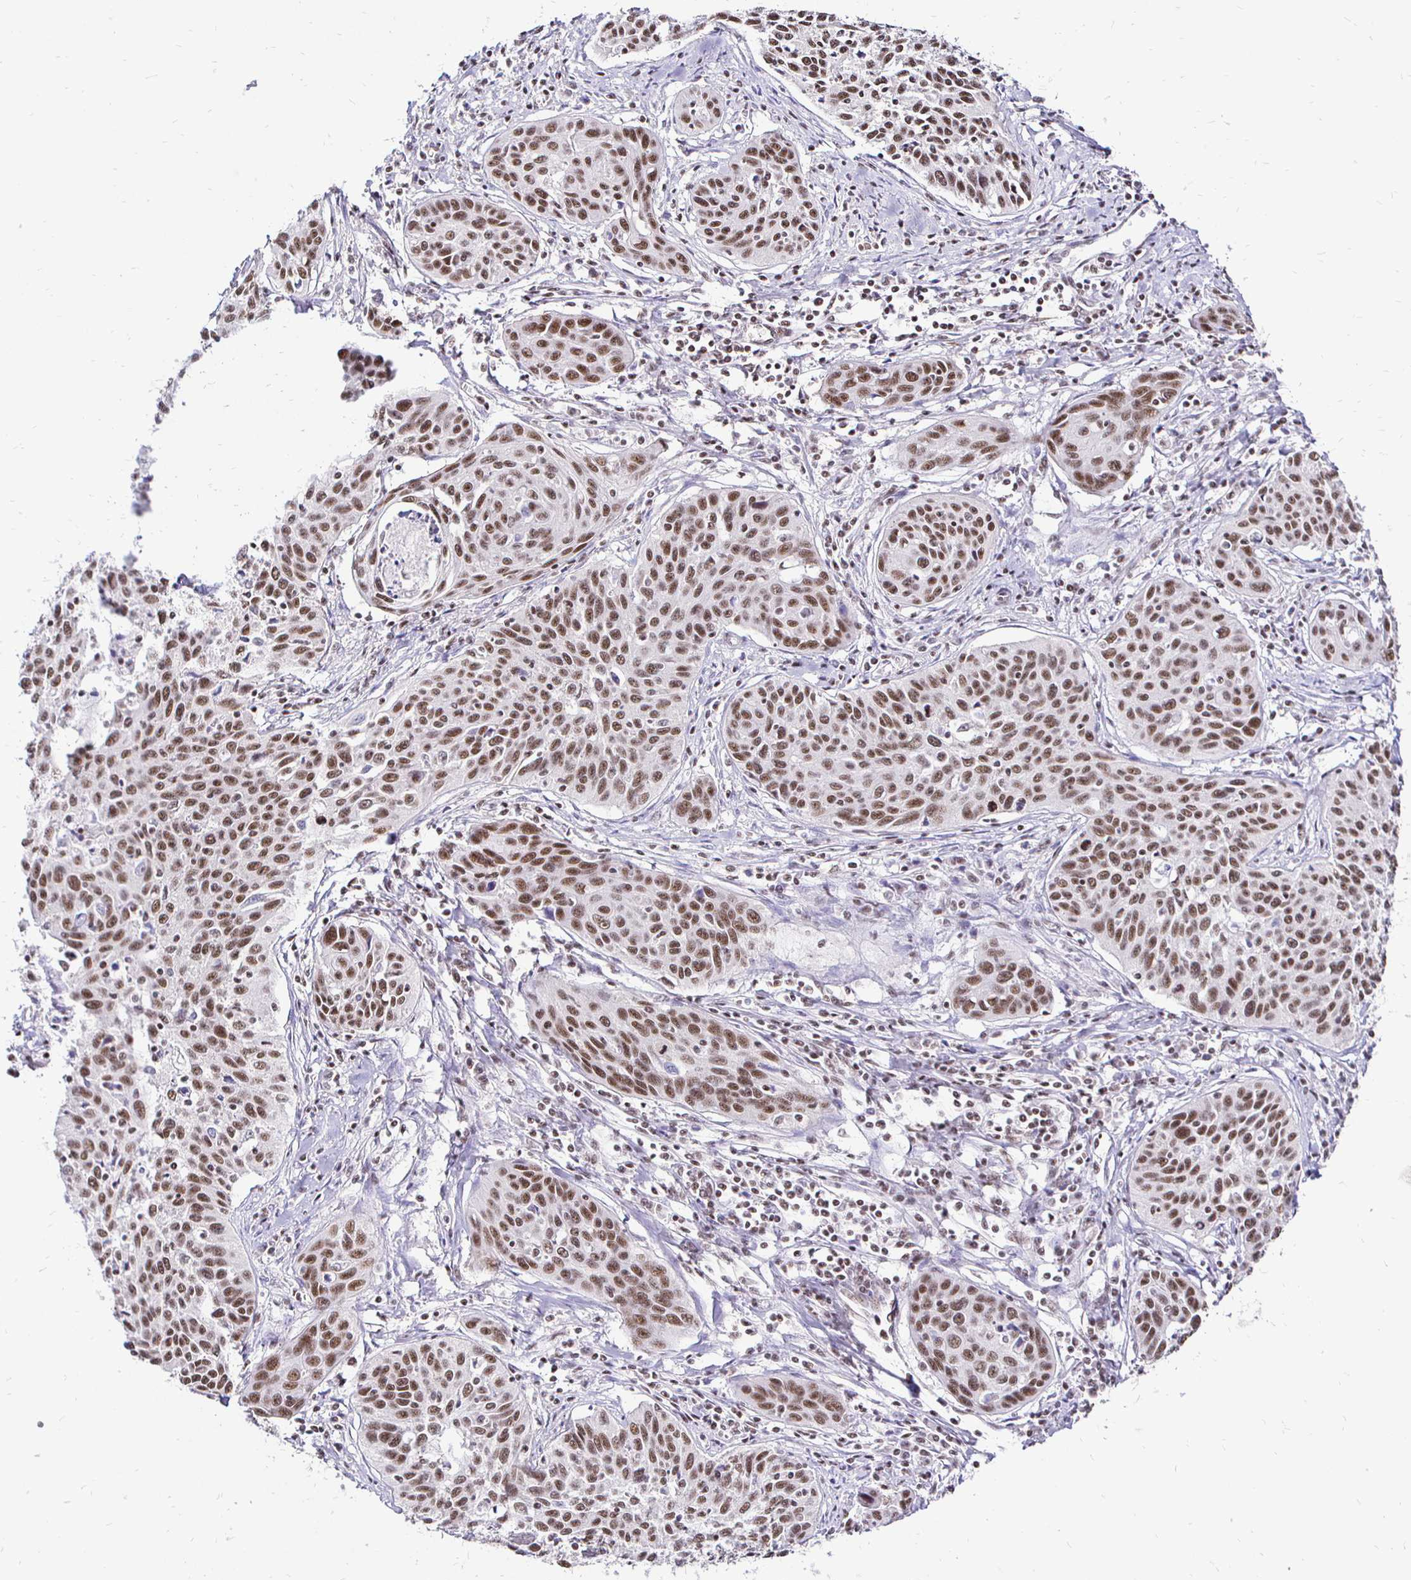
{"staining": {"intensity": "moderate", "quantity": ">75%", "location": "nuclear"}, "tissue": "cervical cancer", "cell_type": "Tumor cells", "image_type": "cancer", "snomed": [{"axis": "morphology", "description": "Squamous cell carcinoma, NOS"}, {"axis": "topography", "description": "Cervix"}], "caption": "IHC image of neoplastic tissue: cervical cancer stained using immunohistochemistry (IHC) reveals medium levels of moderate protein expression localized specifically in the nuclear of tumor cells, appearing as a nuclear brown color.", "gene": "SIN3A", "patient": {"sex": "female", "age": 31}}